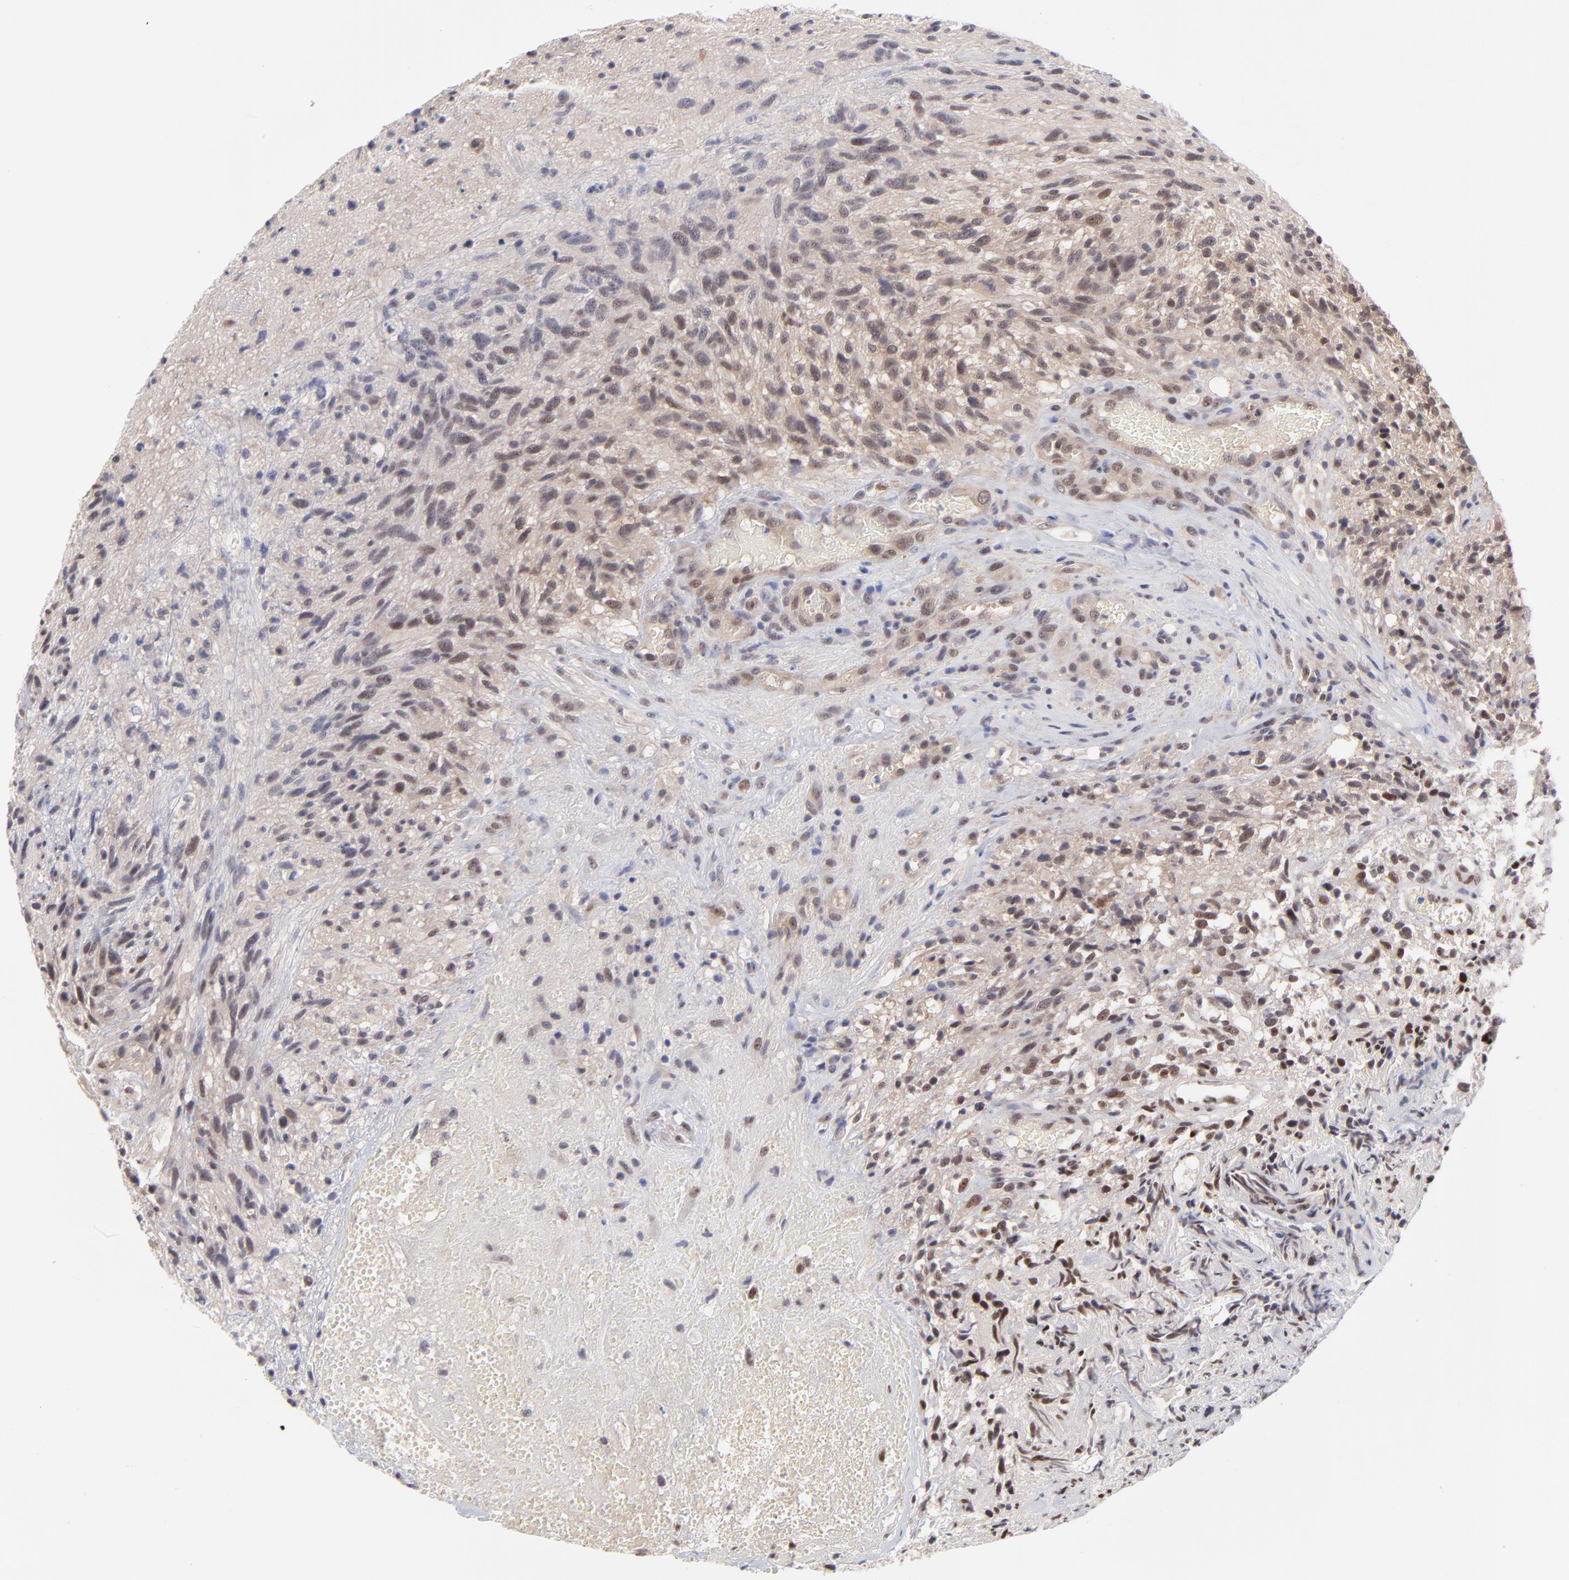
{"staining": {"intensity": "moderate", "quantity": ">75%", "location": "cytoplasmic/membranous"}, "tissue": "glioma", "cell_type": "Tumor cells", "image_type": "cancer", "snomed": [{"axis": "morphology", "description": "Normal tissue, NOS"}, {"axis": "morphology", "description": "Glioma, malignant, High grade"}, {"axis": "topography", "description": "Cerebral cortex"}], "caption": "Tumor cells reveal moderate cytoplasmic/membranous staining in about >75% of cells in malignant high-grade glioma. The protein is shown in brown color, while the nuclei are stained blue.", "gene": "UBE2E3", "patient": {"sex": "male", "age": 75}}